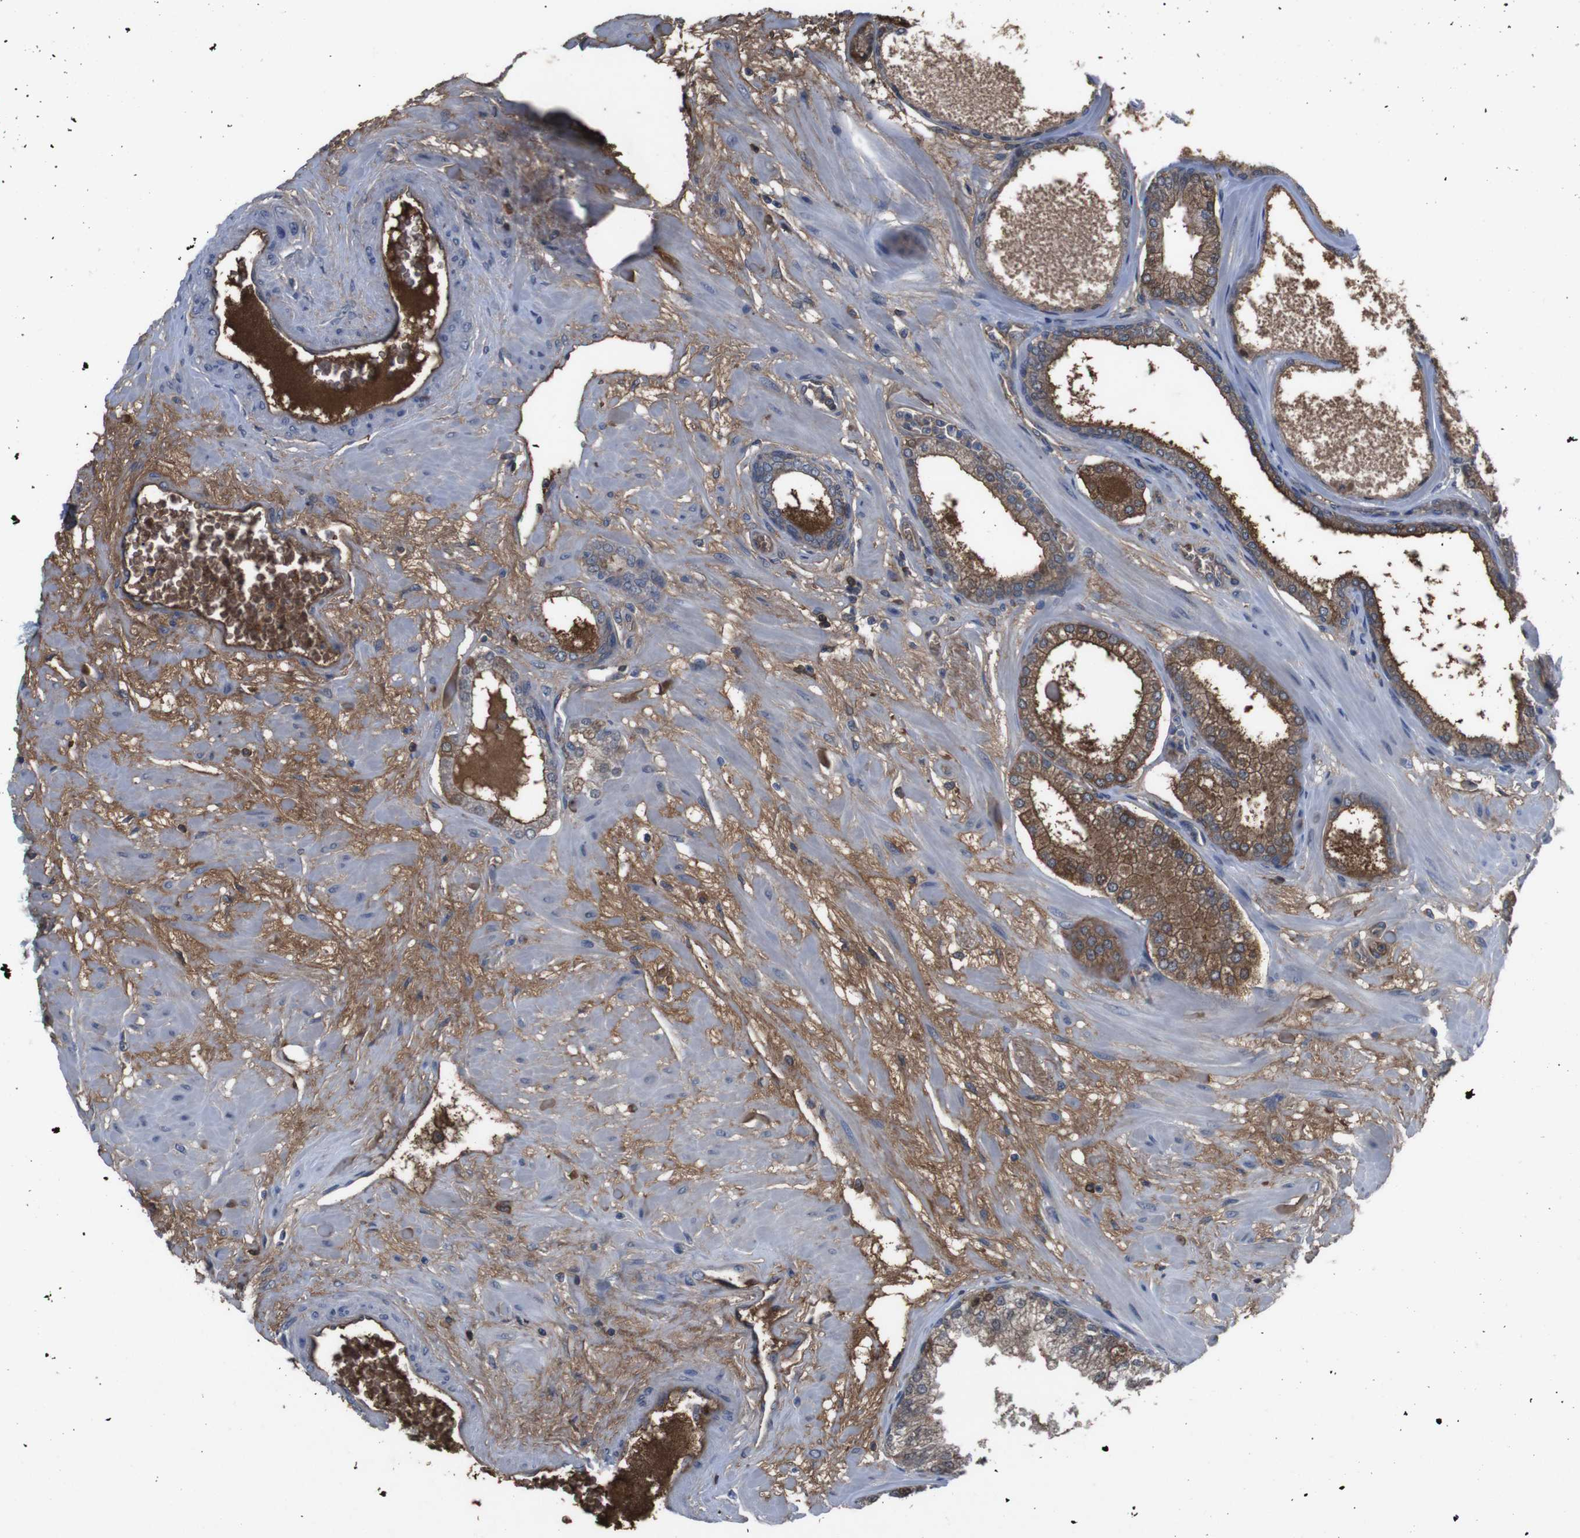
{"staining": {"intensity": "moderate", "quantity": "25%-75%", "location": "cytoplasmic/membranous"}, "tissue": "prostate", "cell_type": "Glandular cells", "image_type": "normal", "snomed": [{"axis": "morphology", "description": "Normal tissue, NOS"}, {"axis": "morphology", "description": "Urothelial carcinoma, Low grade"}, {"axis": "topography", "description": "Urinary bladder"}, {"axis": "topography", "description": "Prostate"}], "caption": "The immunohistochemical stain shows moderate cytoplasmic/membranous positivity in glandular cells of unremarkable prostate. The staining is performed using DAB brown chromogen to label protein expression. The nuclei are counter-stained blue using hematoxylin.", "gene": "SPTB", "patient": {"sex": "male", "age": 60}}